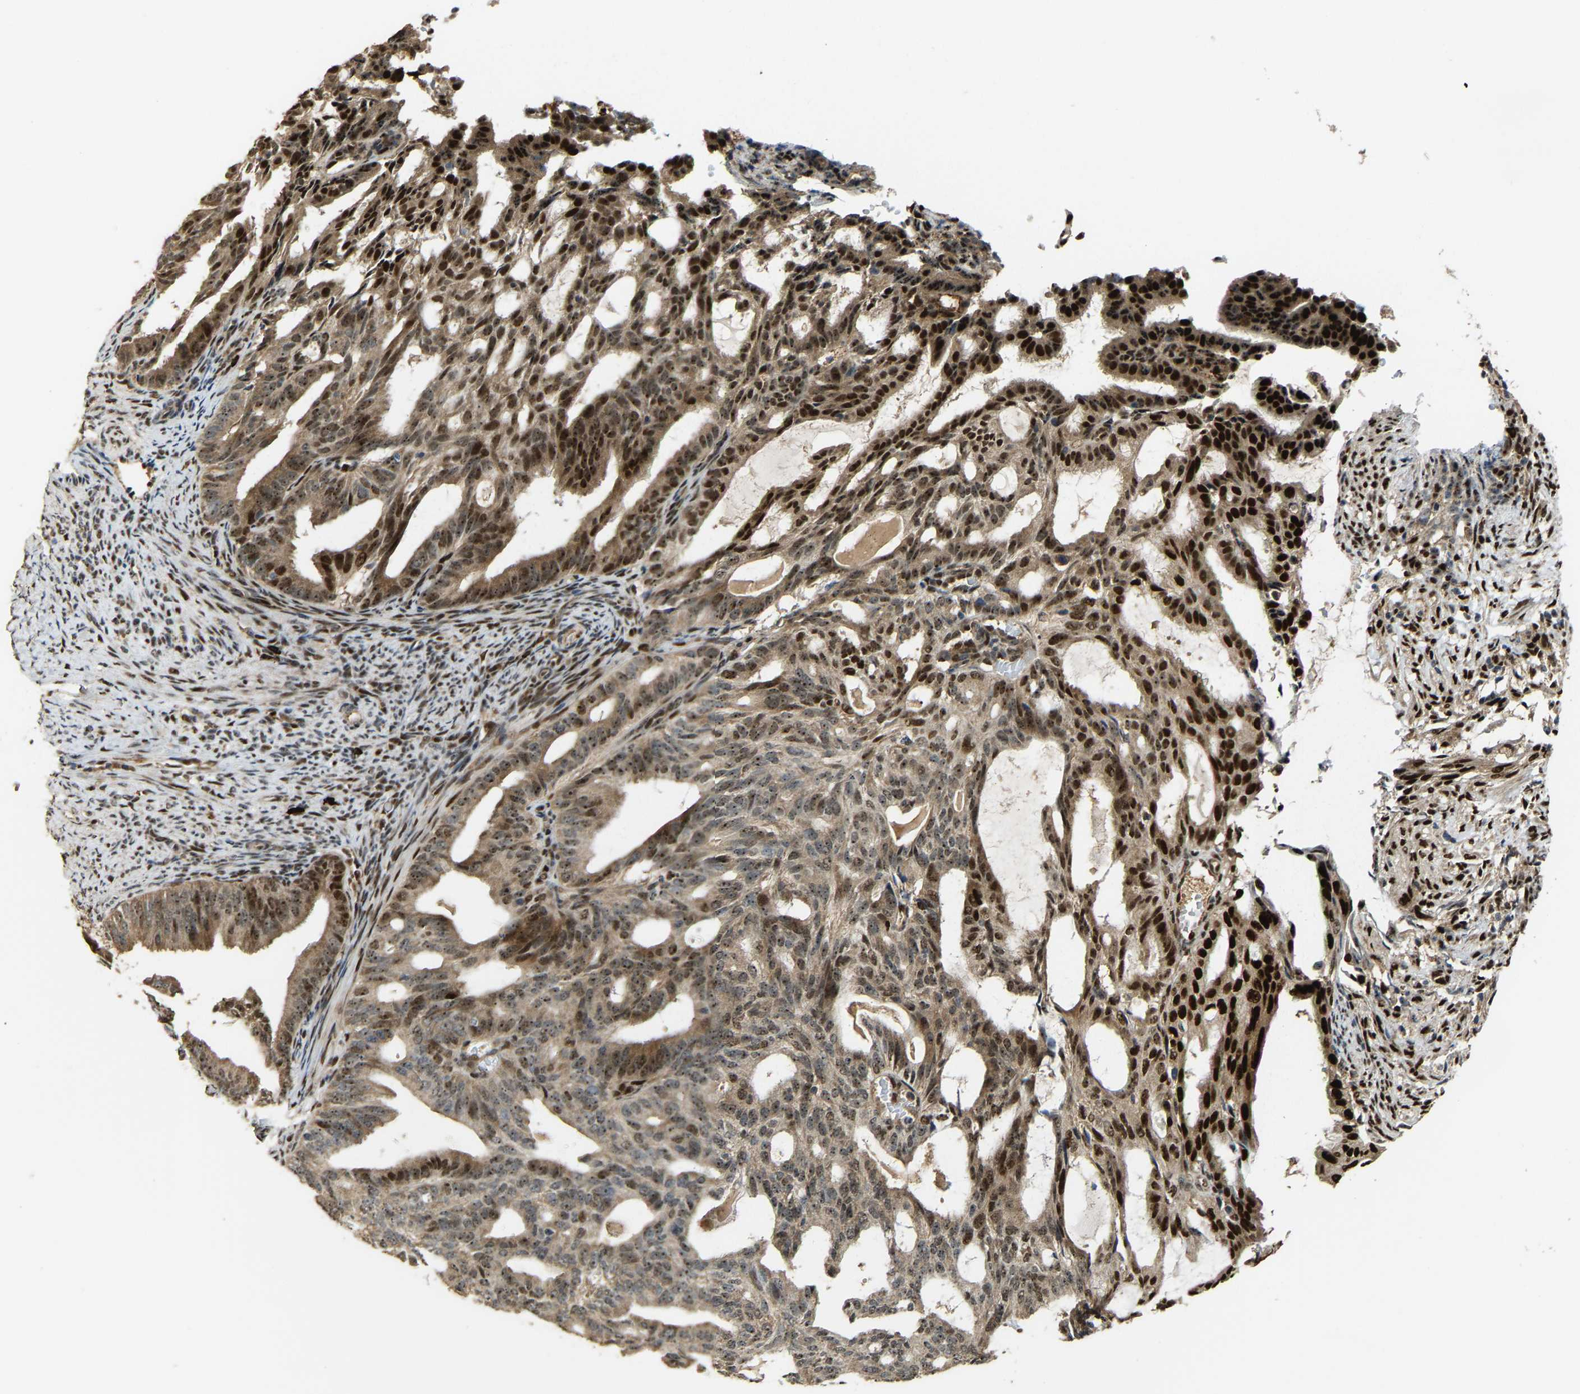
{"staining": {"intensity": "strong", "quantity": ">75%", "location": "cytoplasmic/membranous,nuclear"}, "tissue": "endometrial cancer", "cell_type": "Tumor cells", "image_type": "cancer", "snomed": [{"axis": "morphology", "description": "Adenocarcinoma, NOS"}, {"axis": "topography", "description": "Endometrium"}], "caption": "High-power microscopy captured an immunohistochemistry (IHC) image of endometrial cancer, revealing strong cytoplasmic/membranous and nuclear positivity in about >75% of tumor cells.", "gene": "ZNF687", "patient": {"sex": "female", "age": 58}}